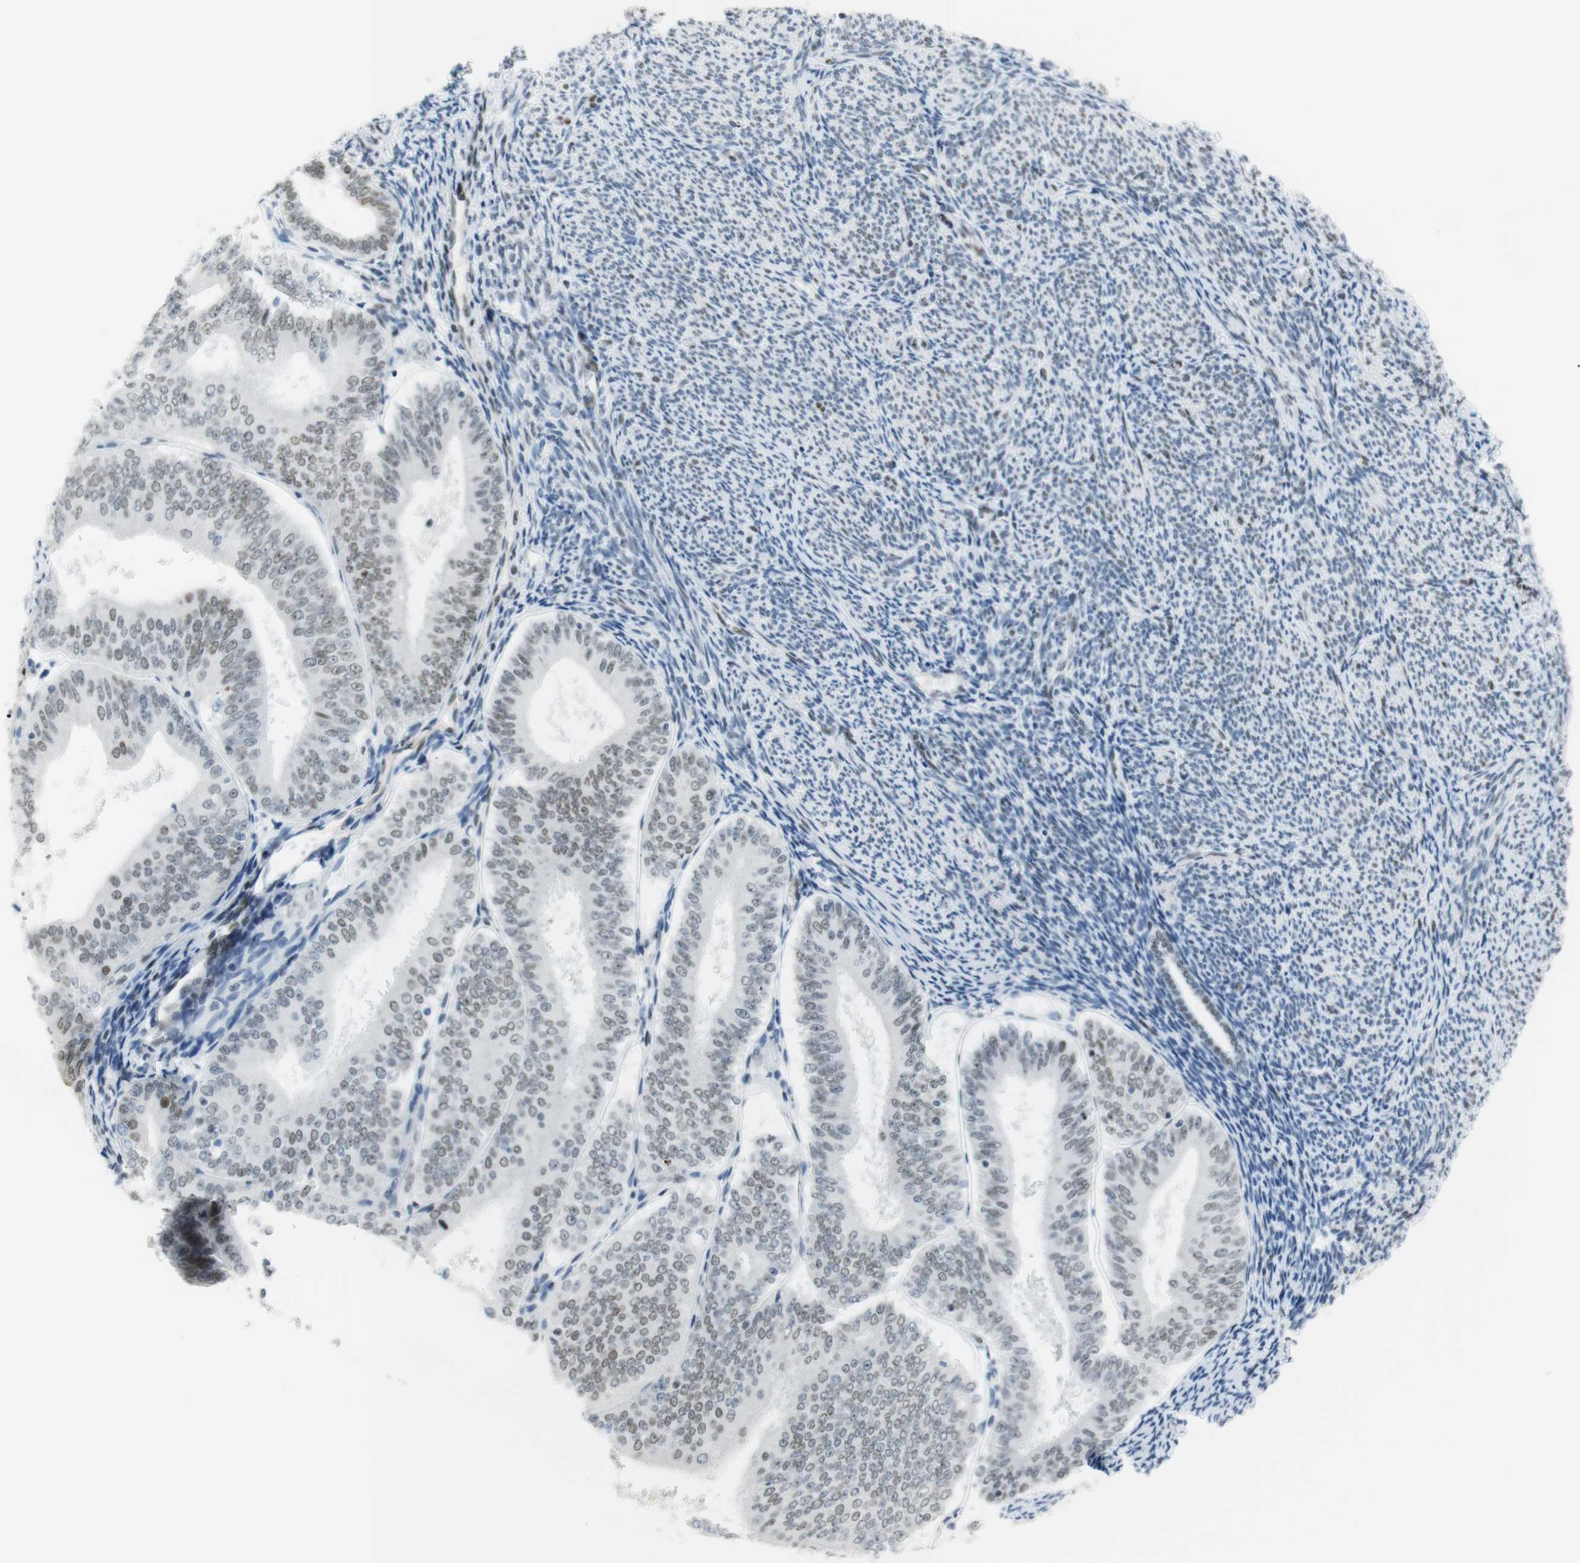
{"staining": {"intensity": "weak", "quantity": "25%-75%", "location": "nuclear"}, "tissue": "endometrial cancer", "cell_type": "Tumor cells", "image_type": "cancer", "snomed": [{"axis": "morphology", "description": "Adenocarcinoma, NOS"}, {"axis": "topography", "description": "Endometrium"}], "caption": "A brown stain highlights weak nuclear positivity of a protein in human adenocarcinoma (endometrial) tumor cells.", "gene": "BMI1", "patient": {"sex": "female", "age": 63}}